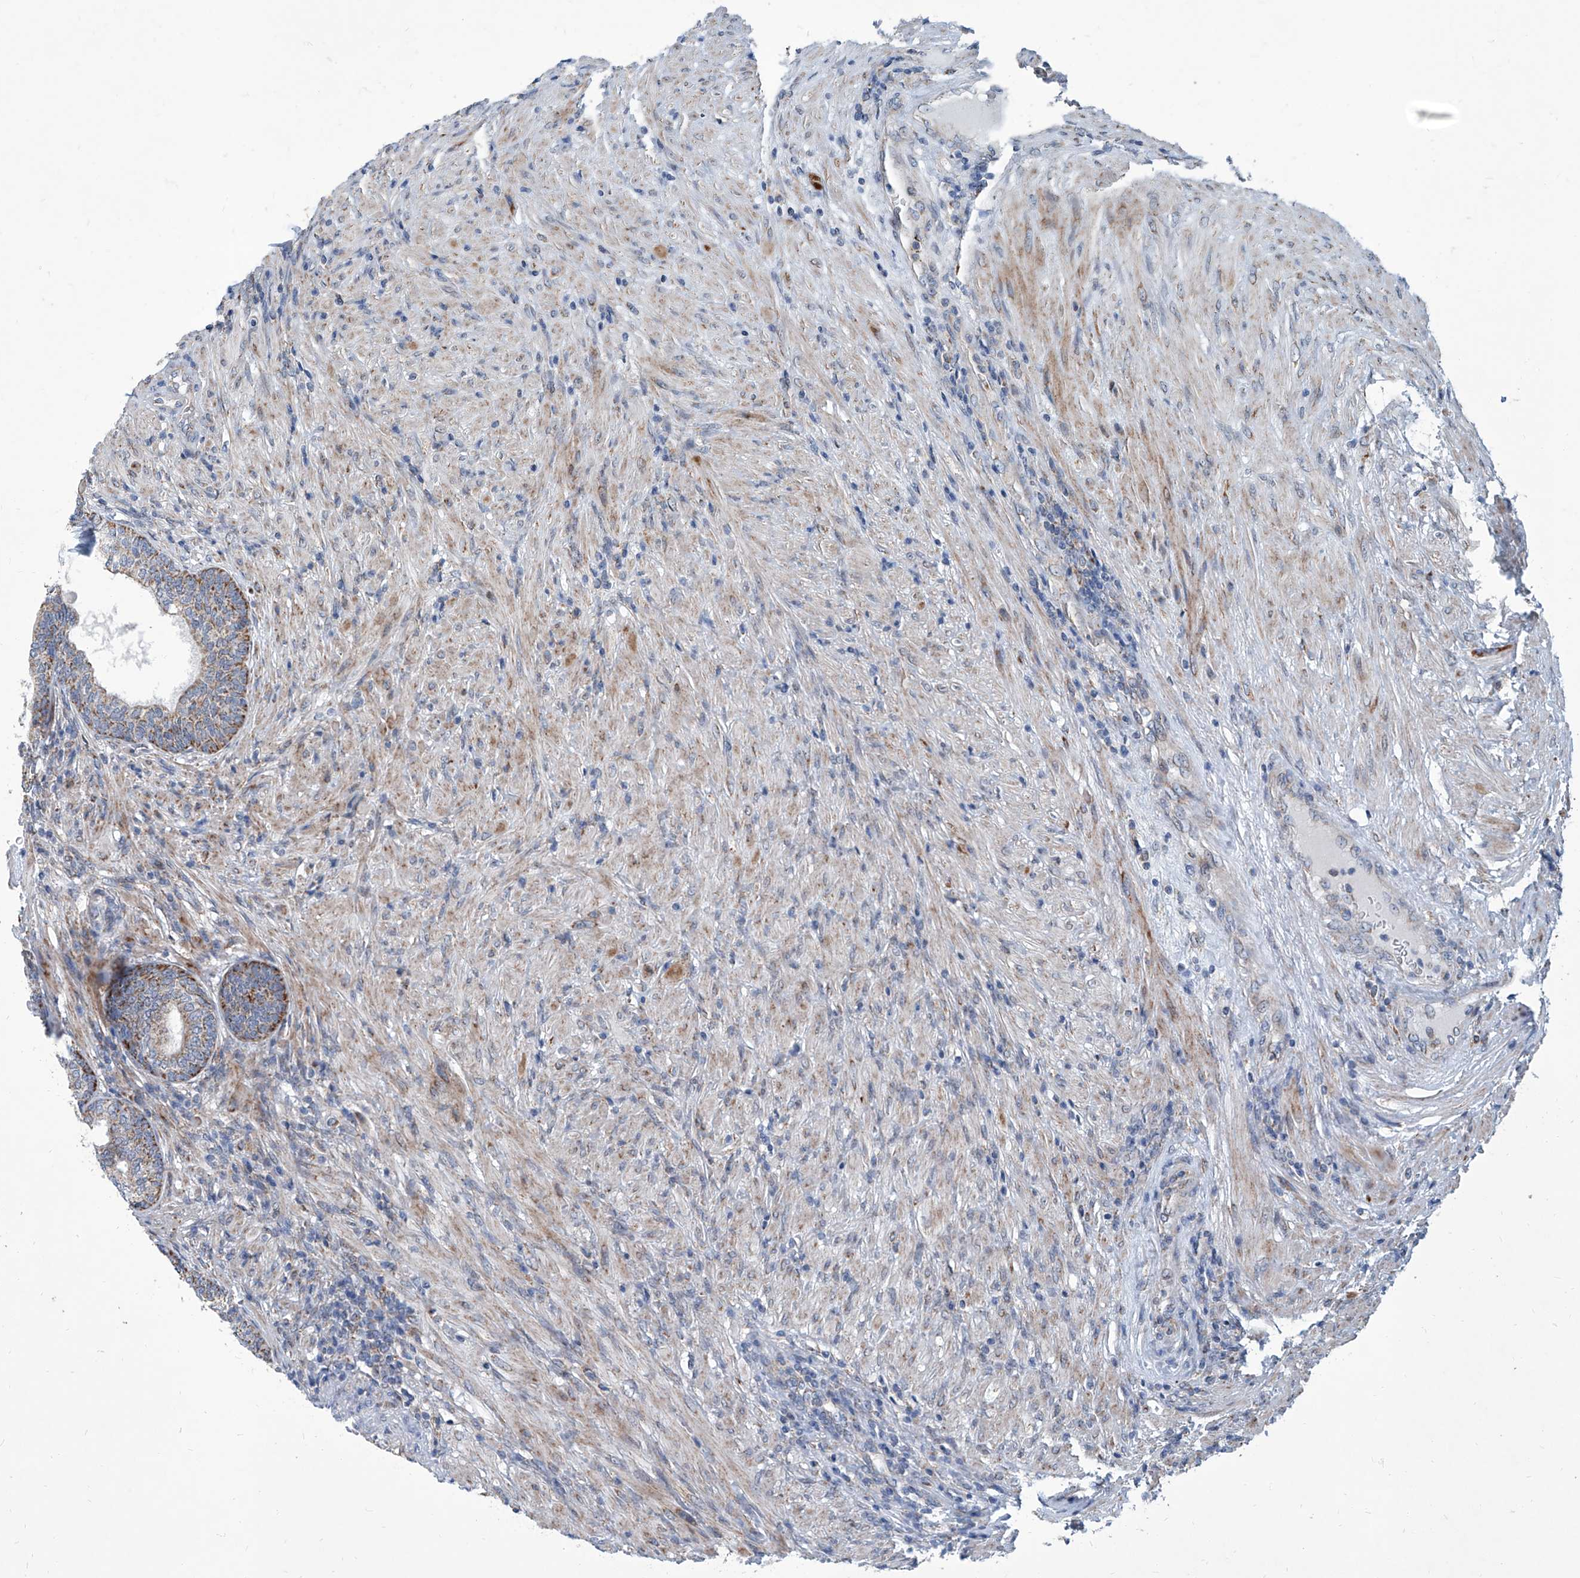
{"staining": {"intensity": "moderate", "quantity": "25%-75%", "location": "cytoplasmic/membranous"}, "tissue": "prostate", "cell_type": "Glandular cells", "image_type": "normal", "snomed": [{"axis": "morphology", "description": "Normal tissue, NOS"}, {"axis": "topography", "description": "Prostate"}], "caption": "This histopathology image reveals immunohistochemistry (IHC) staining of benign human prostate, with medium moderate cytoplasmic/membranous positivity in about 25%-75% of glandular cells.", "gene": "USP48", "patient": {"sex": "male", "age": 76}}